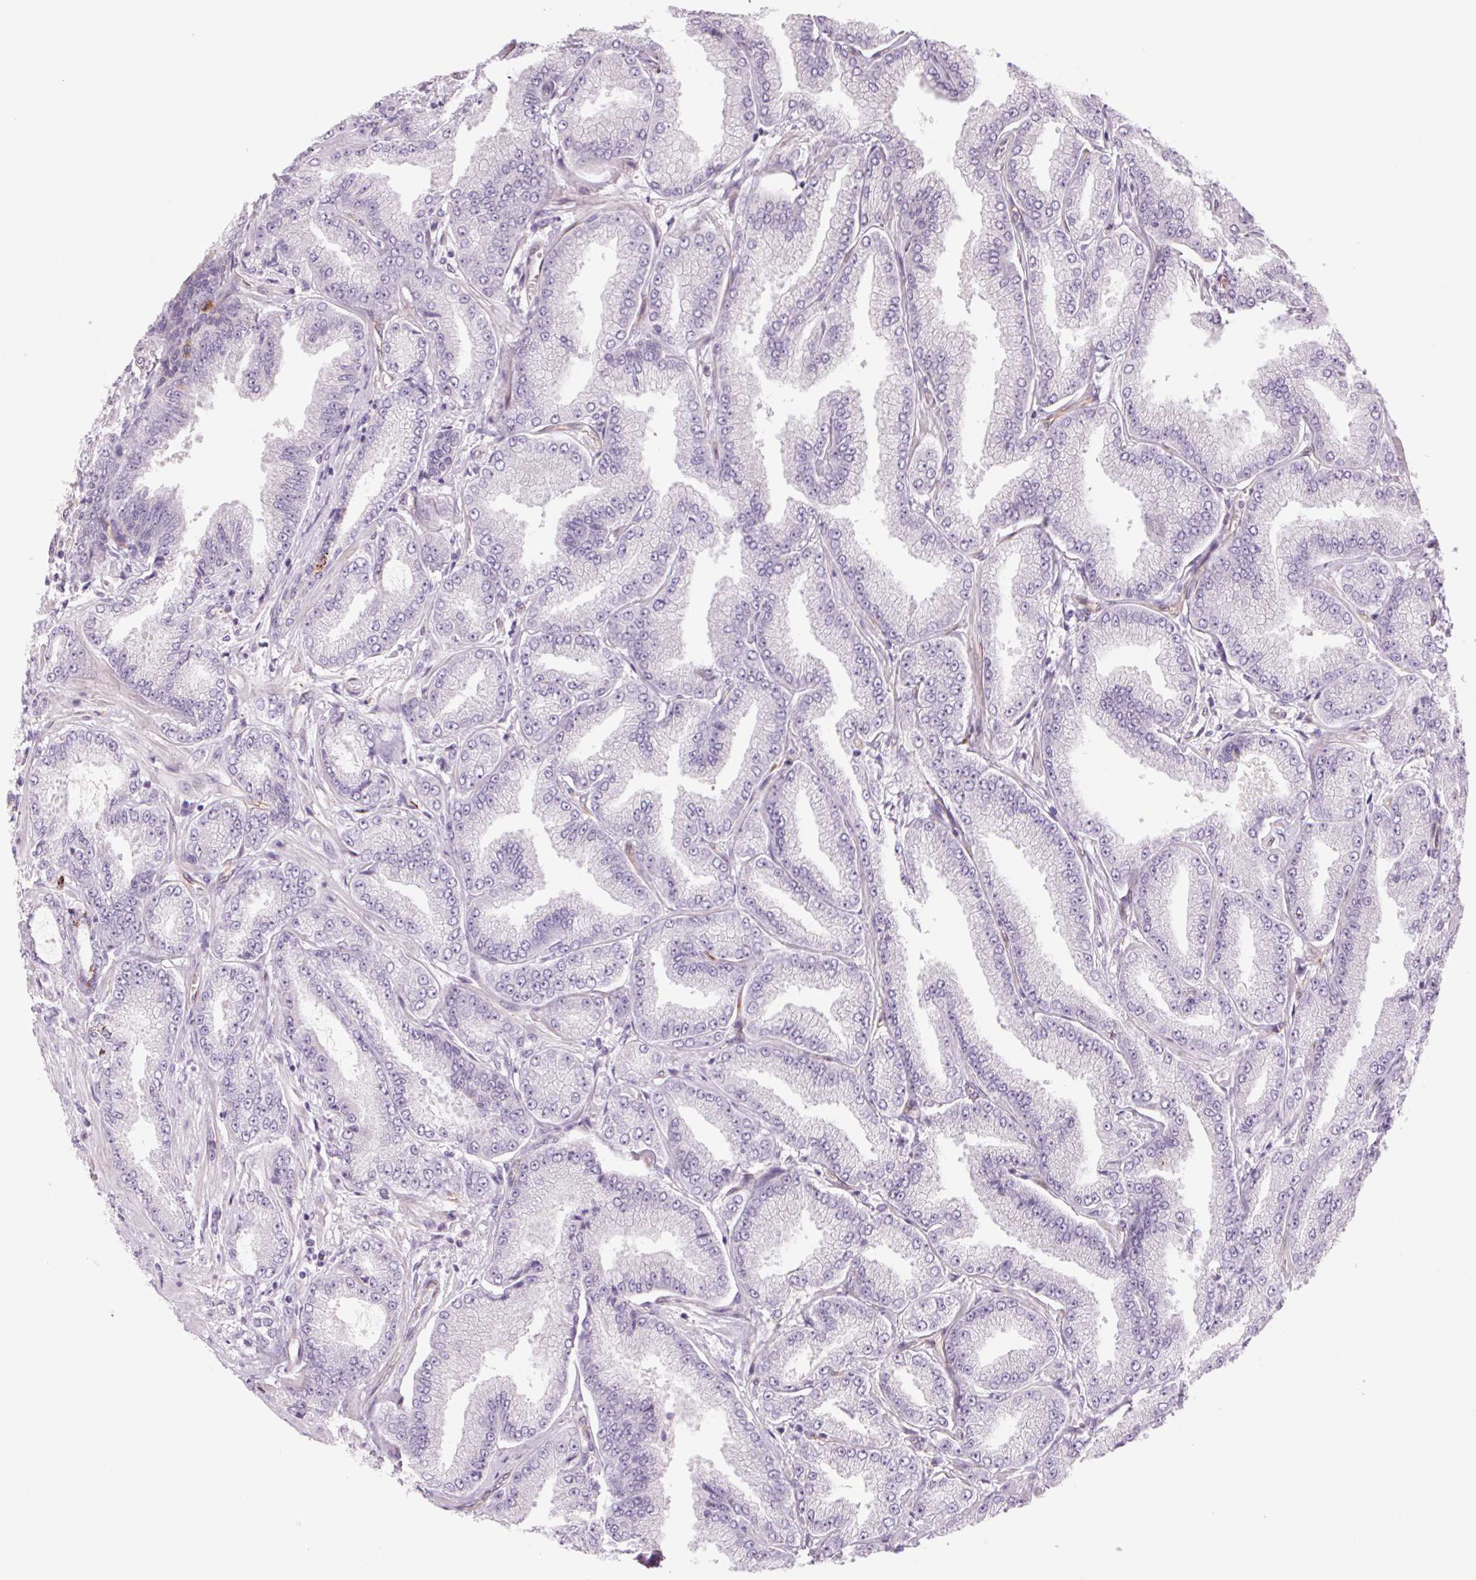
{"staining": {"intensity": "negative", "quantity": "none", "location": "none"}, "tissue": "prostate cancer", "cell_type": "Tumor cells", "image_type": "cancer", "snomed": [{"axis": "morphology", "description": "Adenocarcinoma, Low grade"}, {"axis": "topography", "description": "Prostate"}], "caption": "Prostate cancer (low-grade adenocarcinoma) stained for a protein using IHC exhibits no expression tumor cells.", "gene": "MS4A13", "patient": {"sex": "male", "age": 55}}